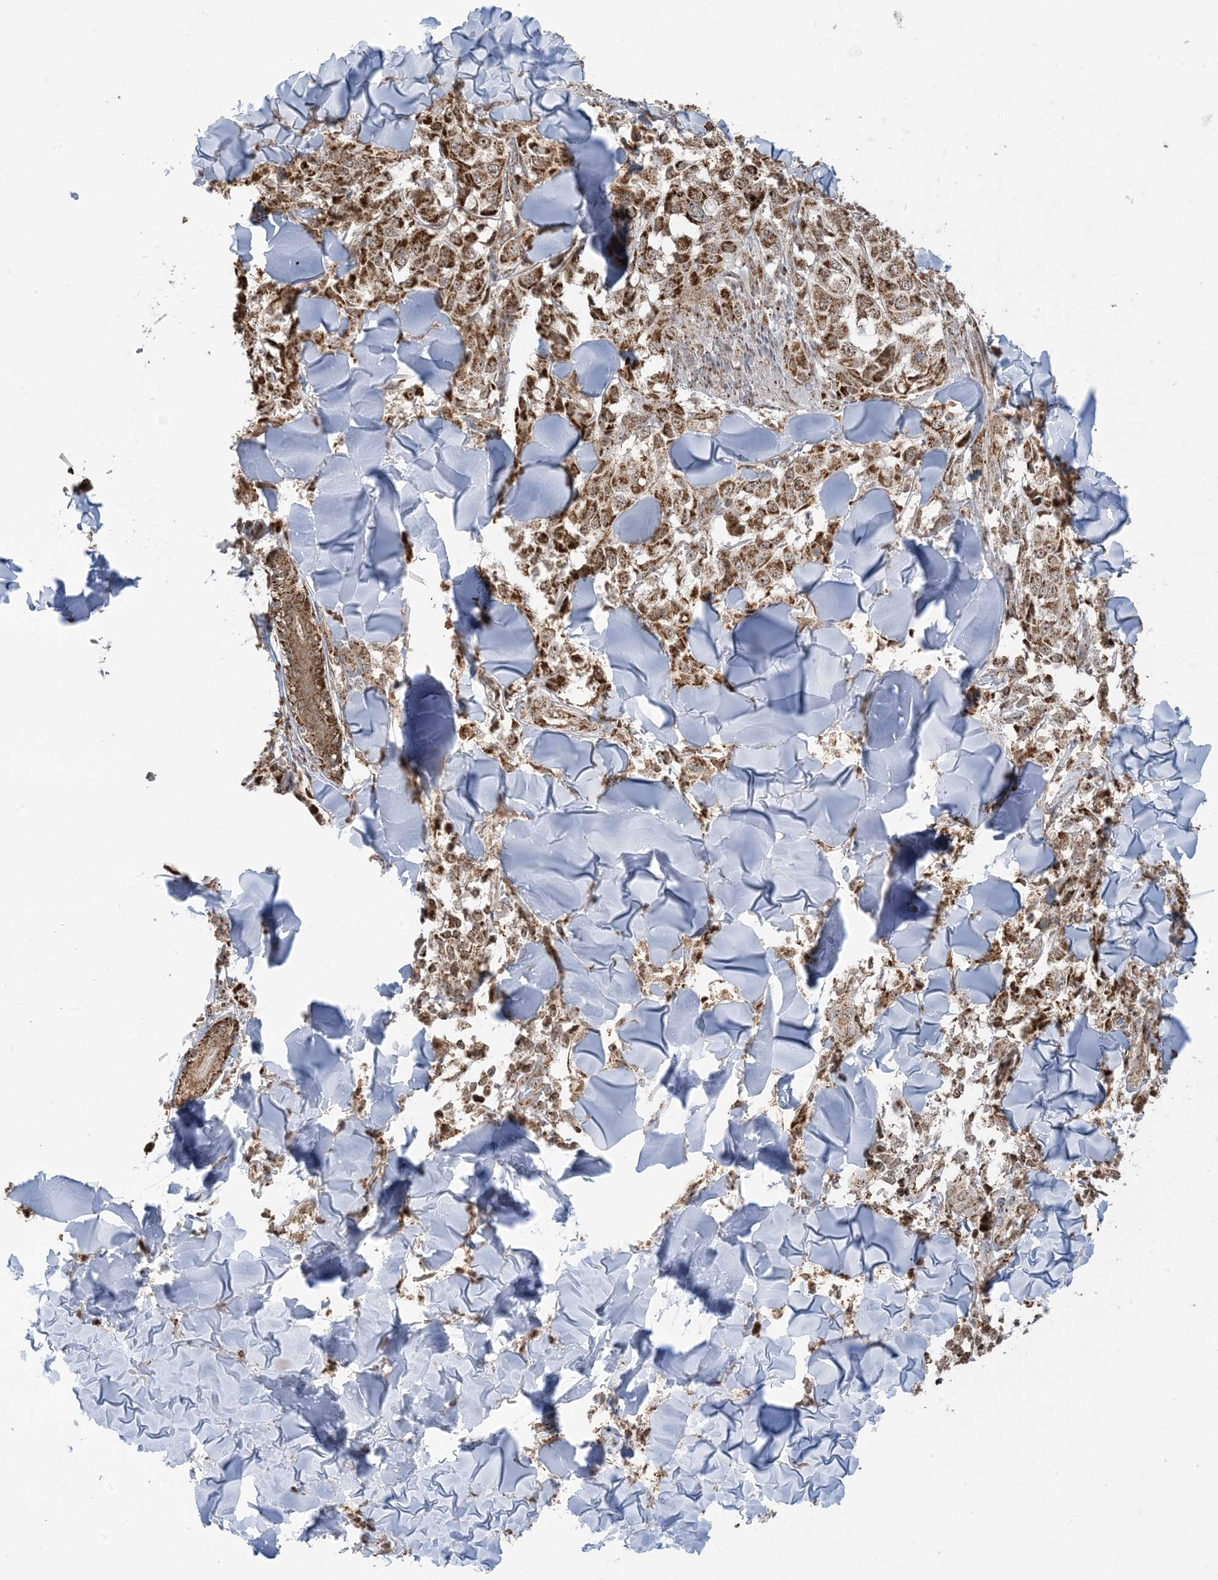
{"staining": {"intensity": "strong", "quantity": ">75%", "location": "cytoplasmic/membranous"}, "tissue": "melanoma", "cell_type": "Tumor cells", "image_type": "cancer", "snomed": [{"axis": "morphology", "description": "Malignant melanoma, NOS"}, {"axis": "topography", "description": "Skin"}], "caption": "Immunohistochemical staining of human melanoma reveals strong cytoplasmic/membranous protein staining in approximately >75% of tumor cells.", "gene": "MAPKBP1", "patient": {"sex": "female", "age": 64}}